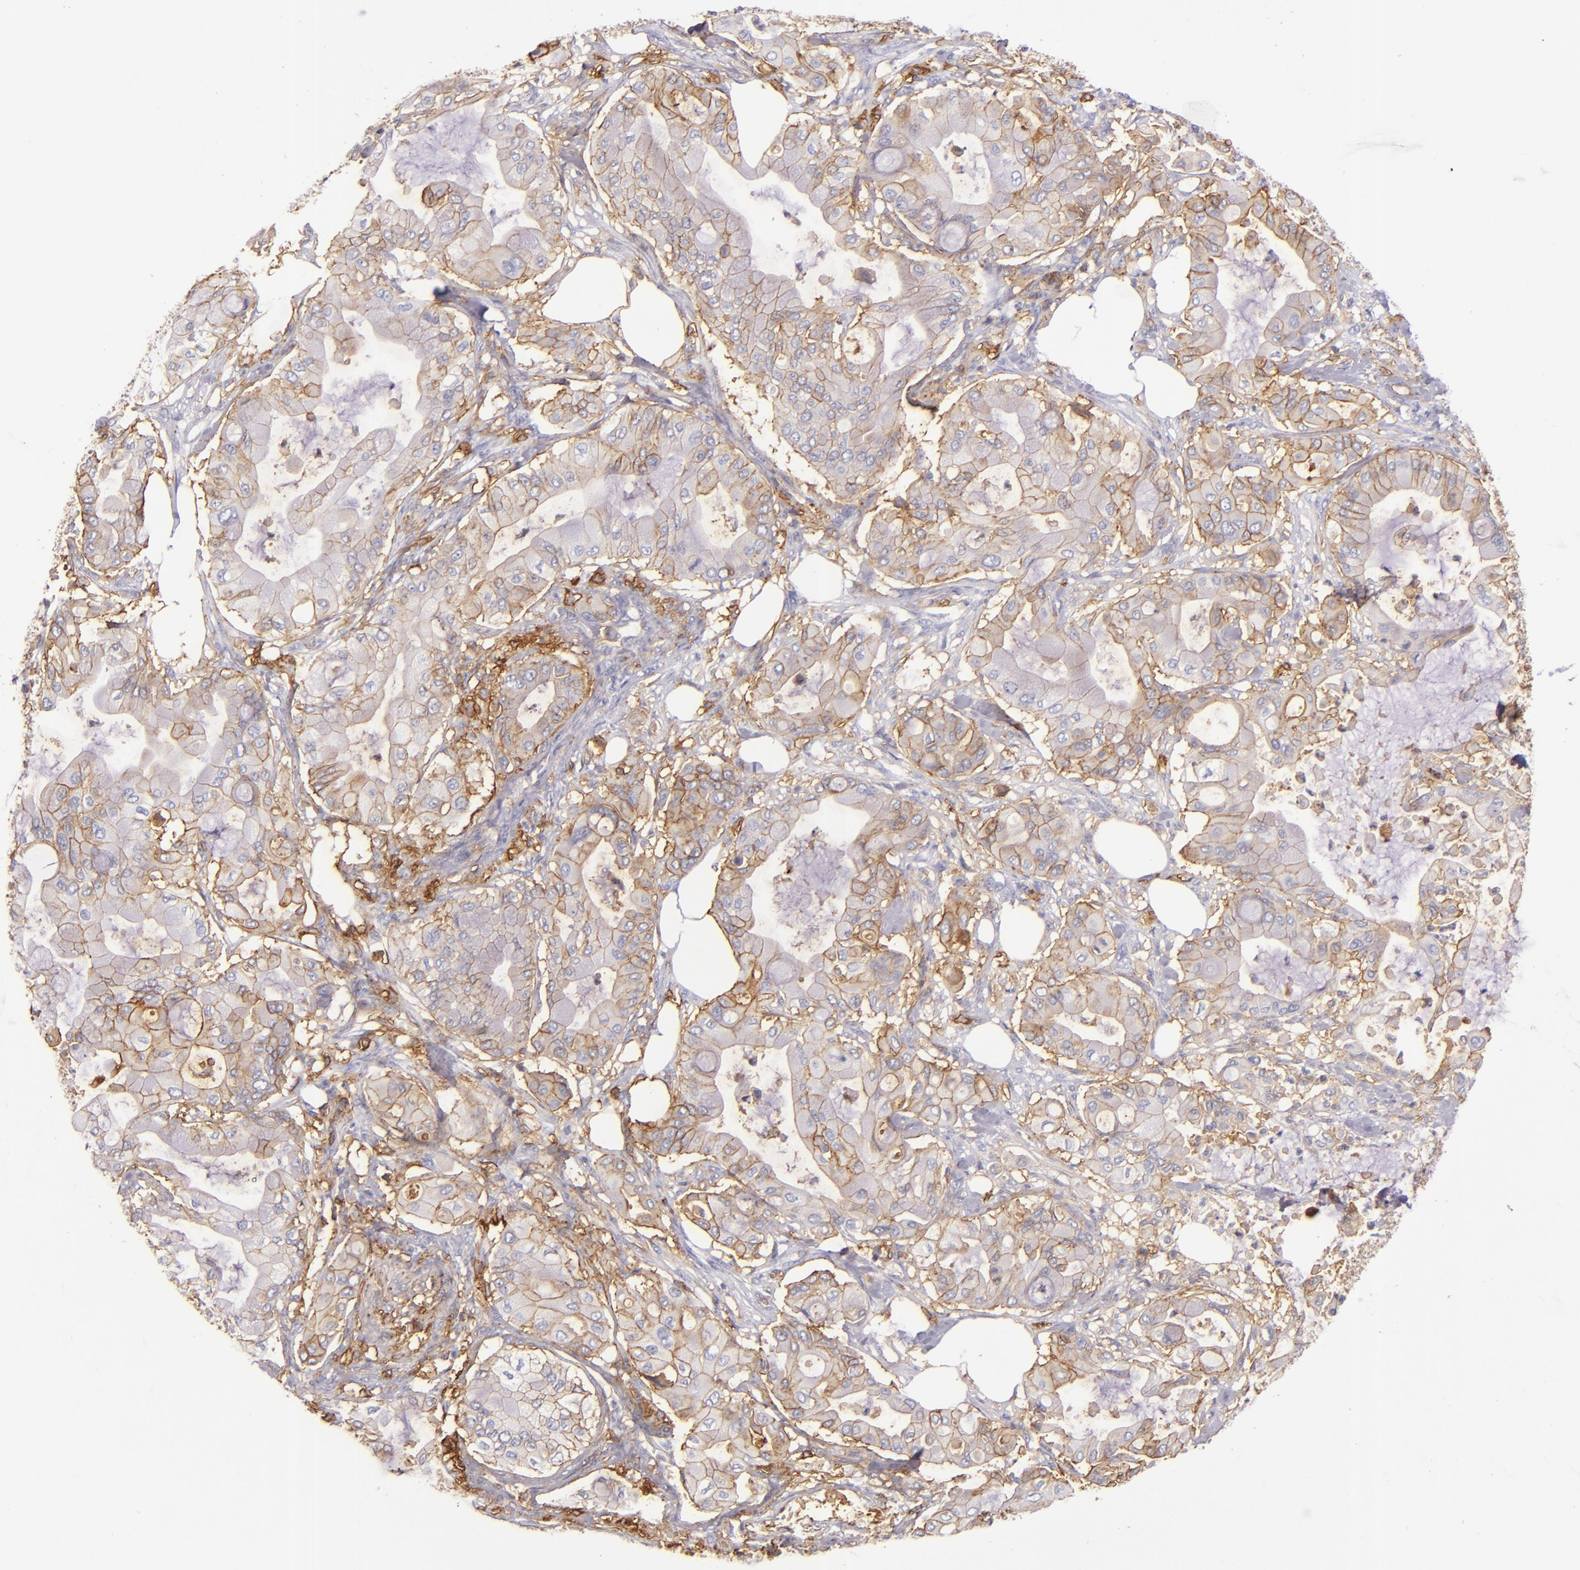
{"staining": {"intensity": "moderate", "quantity": ">75%", "location": "cytoplasmic/membranous"}, "tissue": "pancreatic cancer", "cell_type": "Tumor cells", "image_type": "cancer", "snomed": [{"axis": "morphology", "description": "Adenocarcinoma, NOS"}, {"axis": "morphology", "description": "Adenocarcinoma, metastatic, NOS"}, {"axis": "topography", "description": "Lymph node"}, {"axis": "topography", "description": "Pancreas"}, {"axis": "topography", "description": "Duodenum"}], "caption": "Protein analysis of pancreatic cancer tissue shows moderate cytoplasmic/membranous expression in approximately >75% of tumor cells.", "gene": "CD9", "patient": {"sex": "female", "age": 64}}